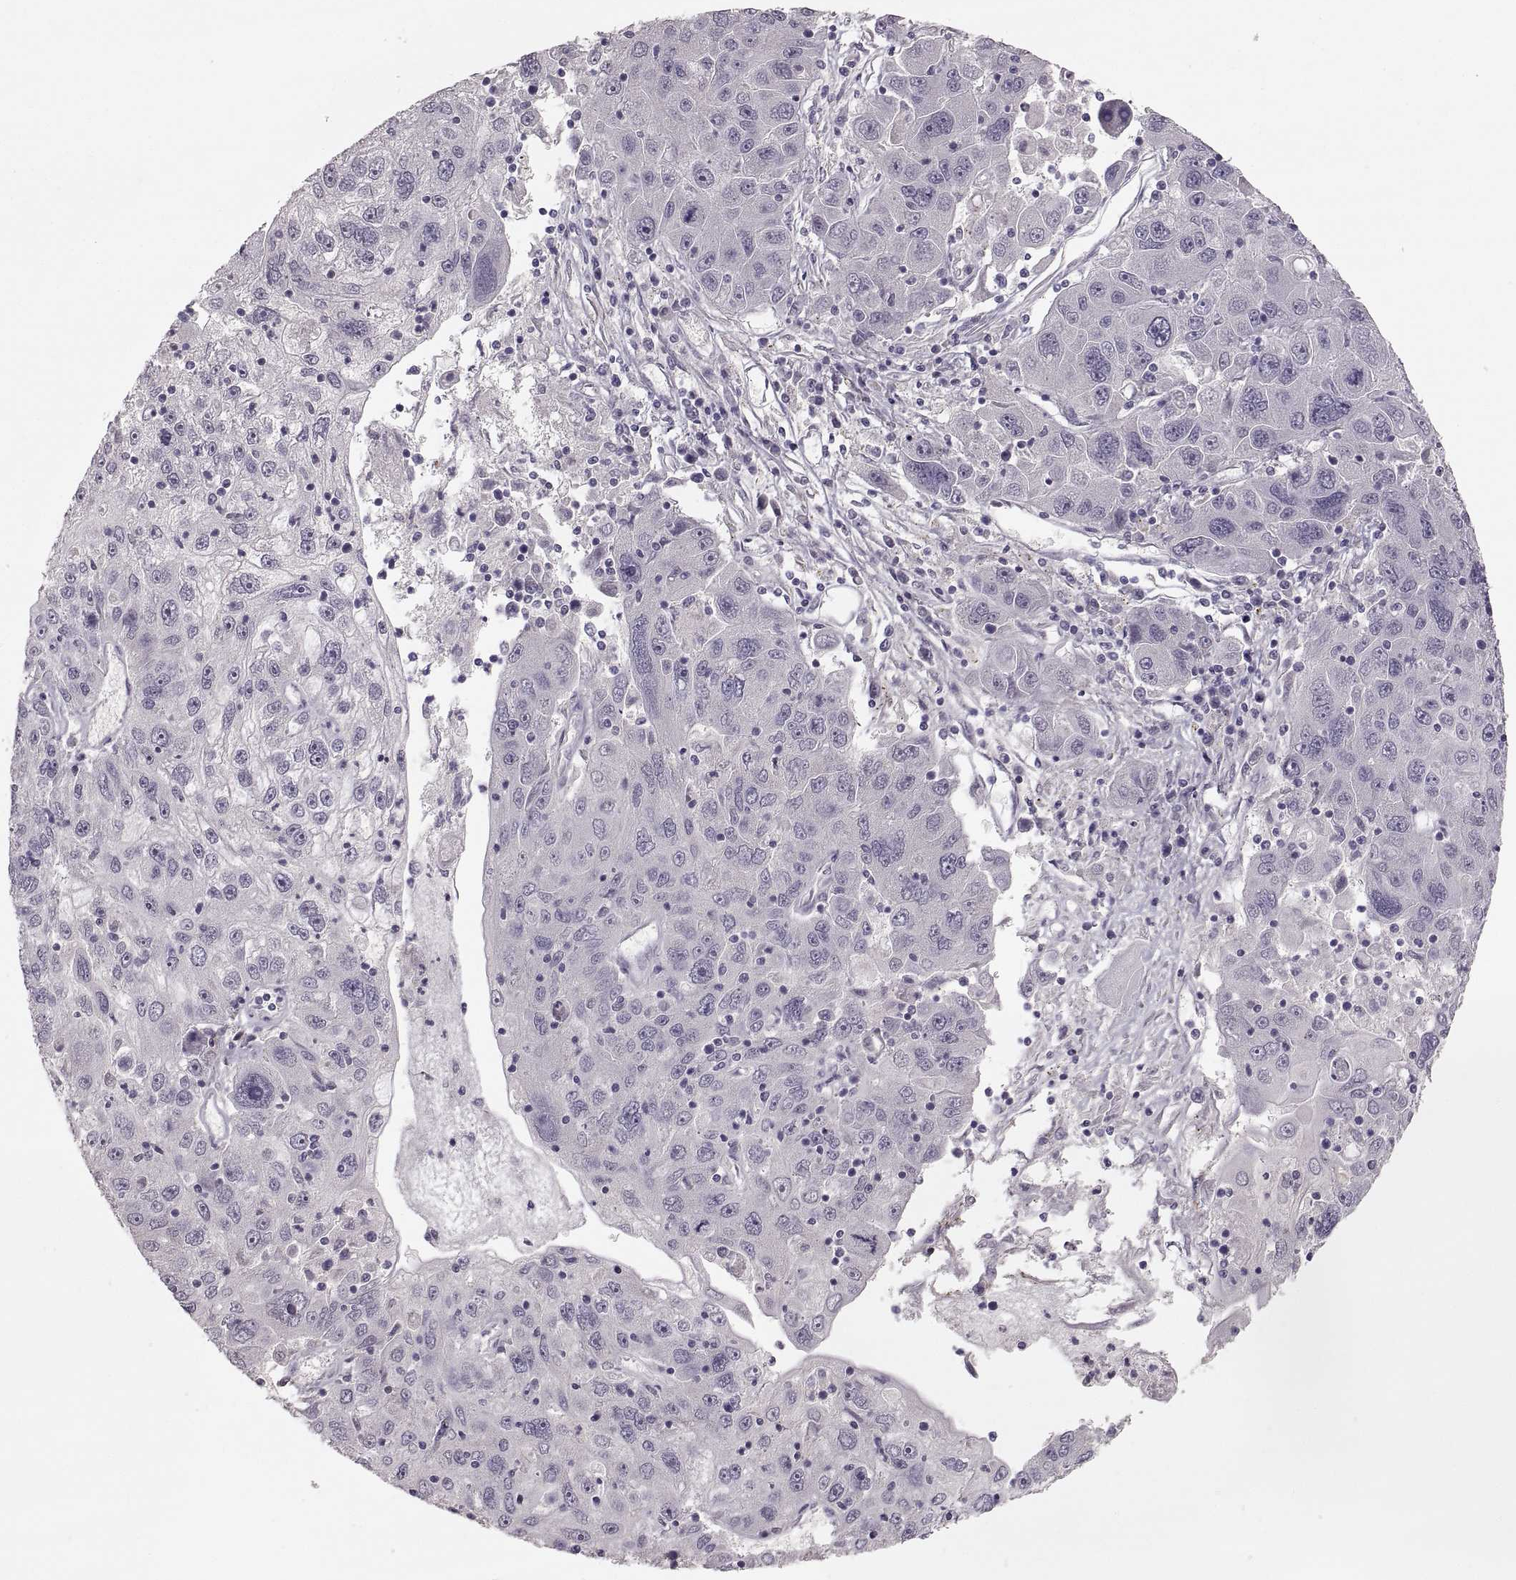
{"staining": {"intensity": "negative", "quantity": "none", "location": "none"}, "tissue": "stomach cancer", "cell_type": "Tumor cells", "image_type": "cancer", "snomed": [{"axis": "morphology", "description": "Adenocarcinoma, NOS"}, {"axis": "topography", "description": "Stomach"}], "caption": "There is no significant staining in tumor cells of stomach cancer (adenocarcinoma).", "gene": "CDH2", "patient": {"sex": "male", "age": 56}}